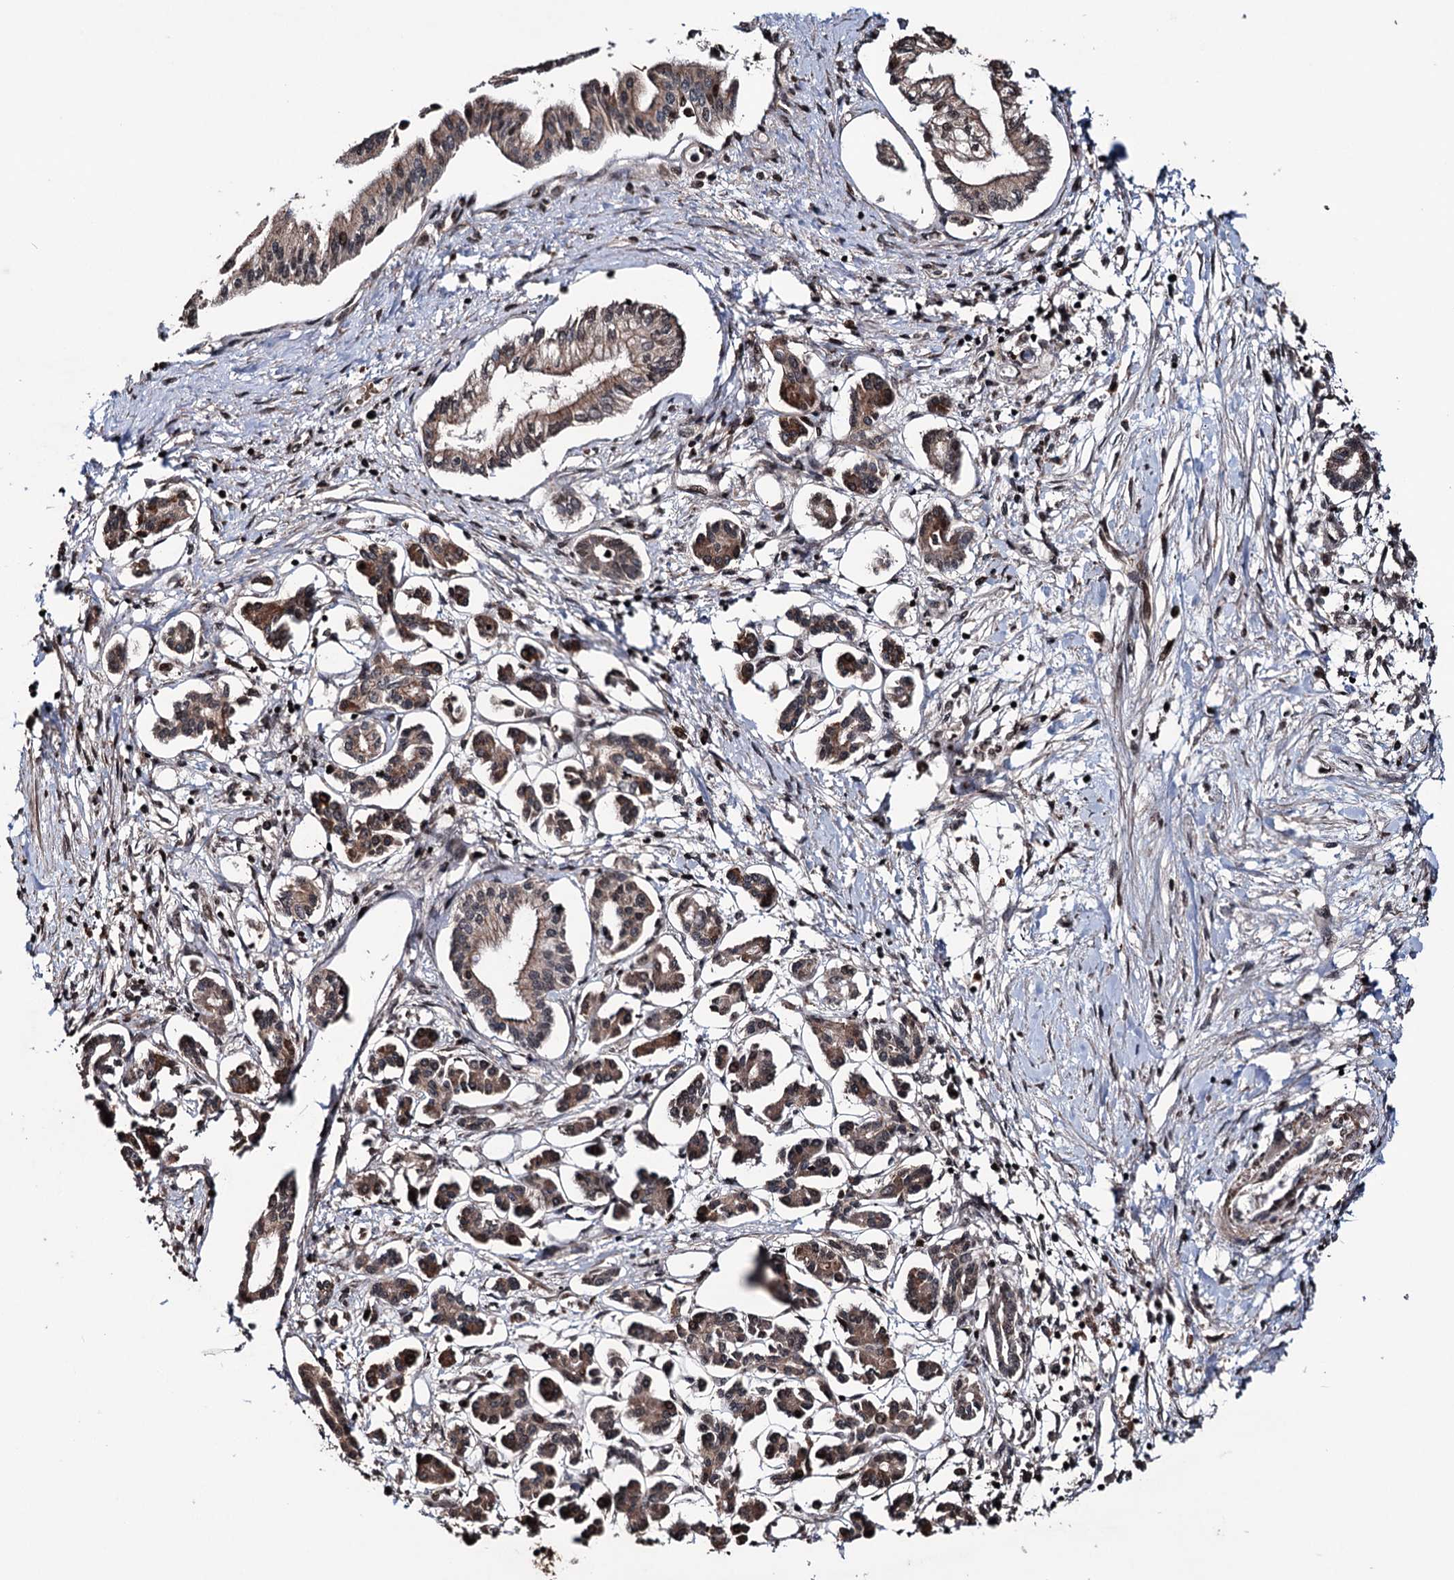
{"staining": {"intensity": "moderate", "quantity": ">75%", "location": "cytoplasmic/membranous"}, "tissue": "pancreatic cancer", "cell_type": "Tumor cells", "image_type": "cancer", "snomed": [{"axis": "morphology", "description": "Adenocarcinoma, NOS"}, {"axis": "topography", "description": "Pancreas"}], "caption": "High-magnification brightfield microscopy of pancreatic cancer stained with DAB (brown) and counterstained with hematoxylin (blue). tumor cells exhibit moderate cytoplasmic/membranous positivity is seen in about>75% of cells. The staining was performed using DAB to visualize the protein expression in brown, while the nuclei were stained in blue with hematoxylin (Magnification: 20x).", "gene": "EYA4", "patient": {"sex": "female", "age": 50}}